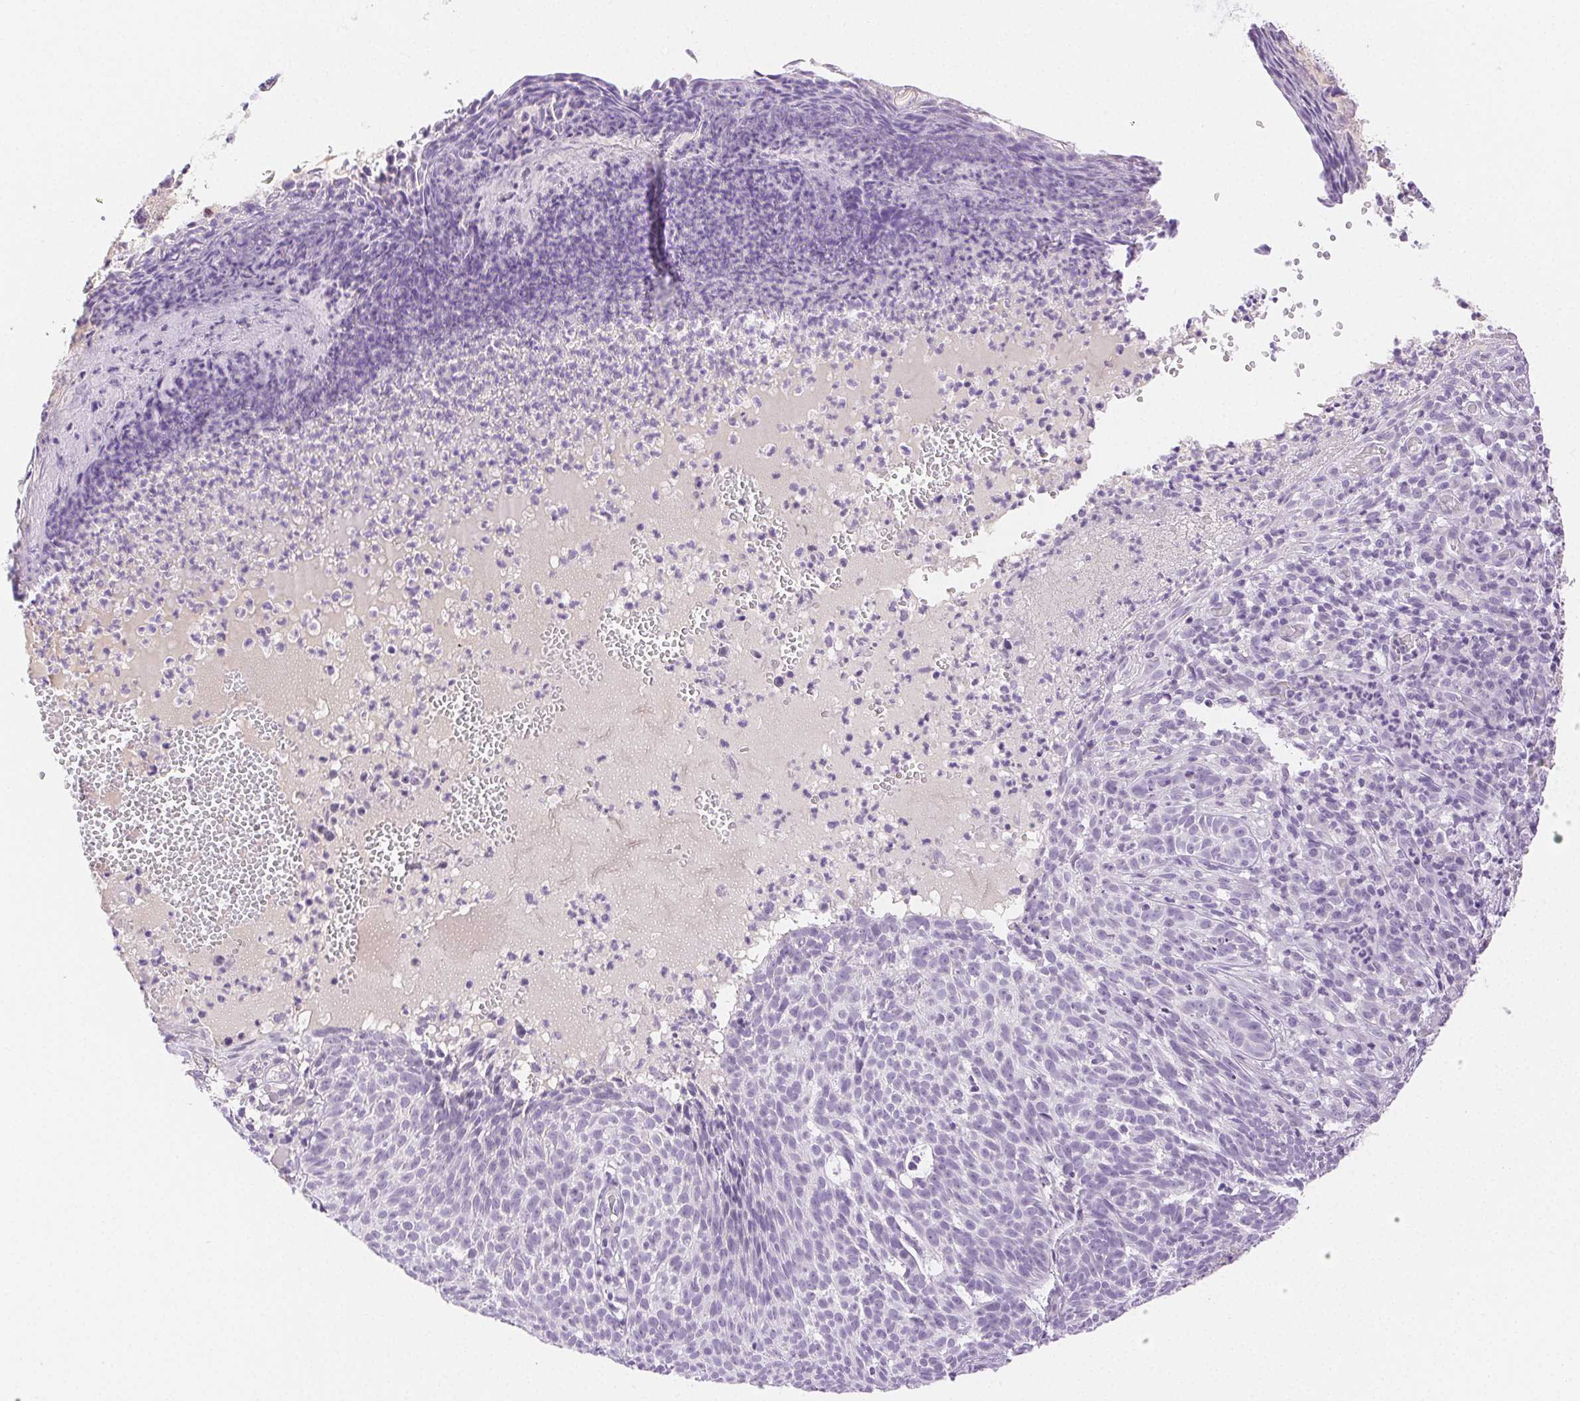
{"staining": {"intensity": "negative", "quantity": "none", "location": "none"}, "tissue": "skin cancer", "cell_type": "Tumor cells", "image_type": "cancer", "snomed": [{"axis": "morphology", "description": "Basal cell carcinoma"}, {"axis": "topography", "description": "Skin"}], "caption": "DAB (3,3'-diaminobenzidine) immunohistochemical staining of skin basal cell carcinoma demonstrates no significant staining in tumor cells.", "gene": "SPACA4", "patient": {"sex": "male", "age": 90}}